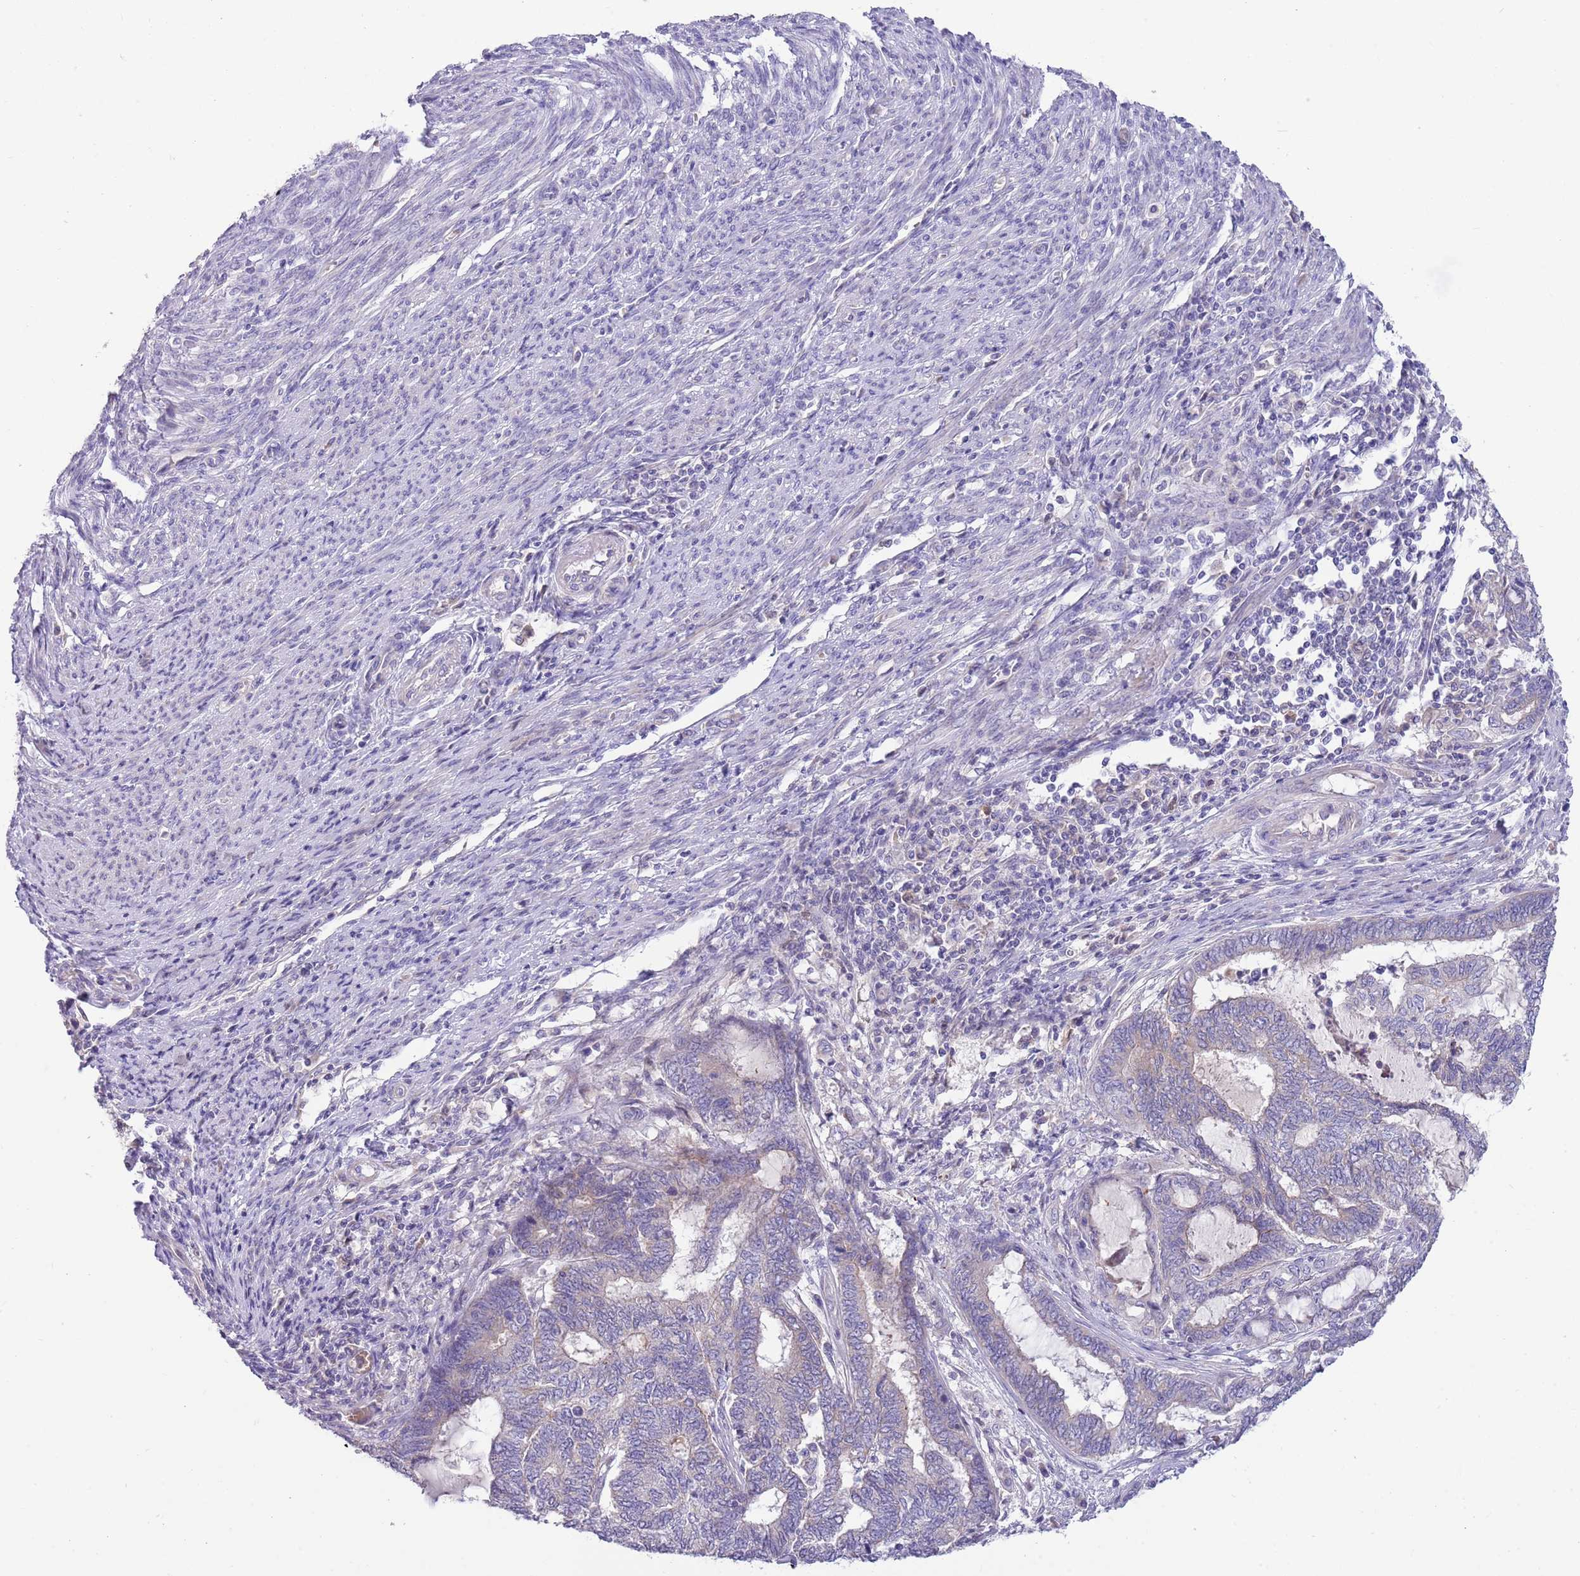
{"staining": {"intensity": "negative", "quantity": "none", "location": "none"}, "tissue": "endometrial cancer", "cell_type": "Tumor cells", "image_type": "cancer", "snomed": [{"axis": "morphology", "description": "Adenocarcinoma, NOS"}, {"axis": "topography", "description": "Uterus"}, {"axis": "topography", "description": "Endometrium"}], "caption": "A high-resolution micrograph shows immunohistochemistry (IHC) staining of endometrial cancer (adenocarcinoma), which reveals no significant expression in tumor cells.", "gene": "DDHD1", "patient": {"sex": "female", "age": 70}}